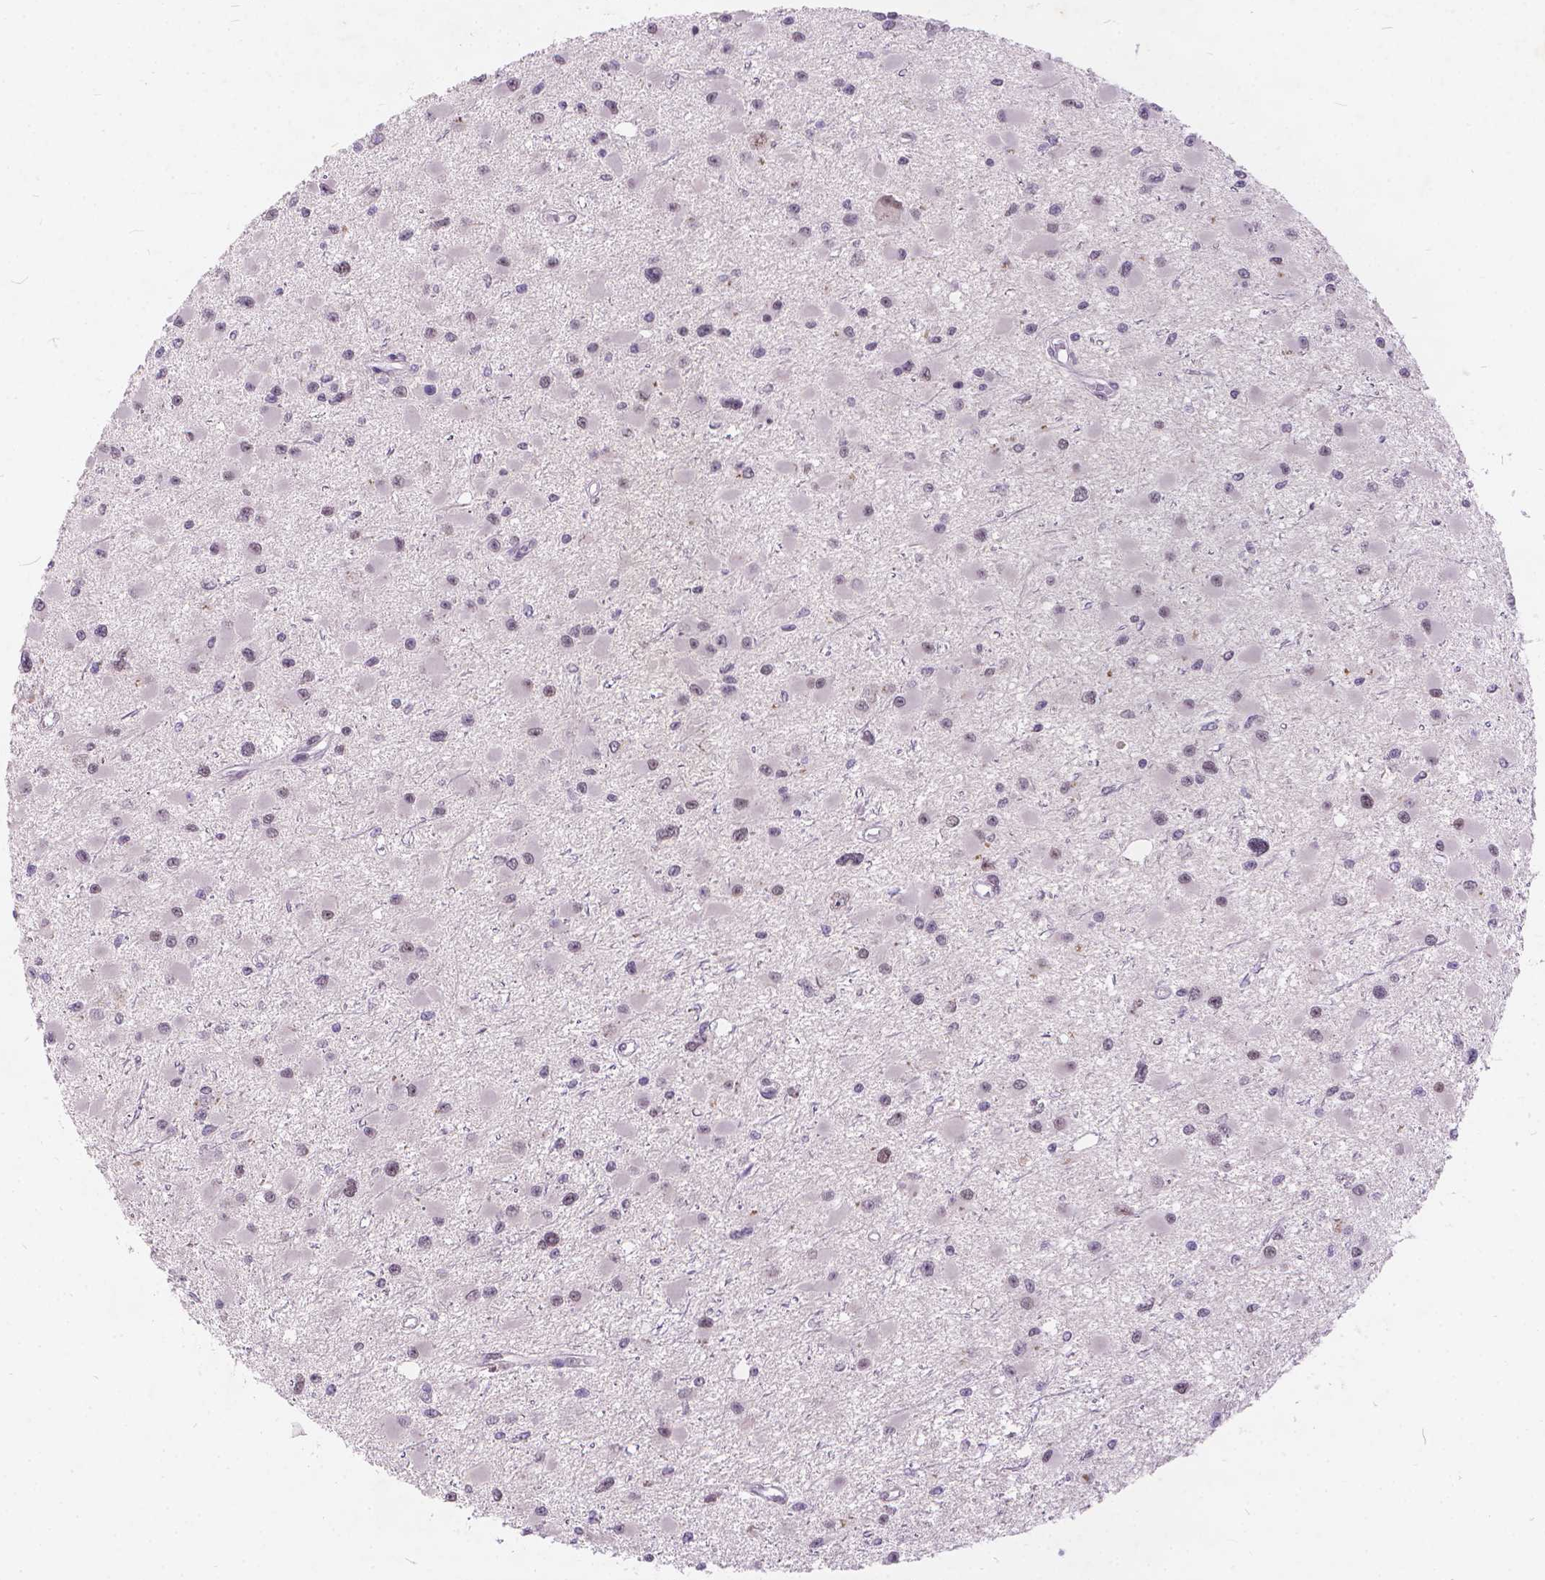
{"staining": {"intensity": "weak", "quantity": "25%-75%", "location": "nuclear"}, "tissue": "glioma", "cell_type": "Tumor cells", "image_type": "cancer", "snomed": [{"axis": "morphology", "description": "Glioma, malignant, High grade"}, {"axis": "topography", "description": "Brain"}], "caption": "High-magnification brightfield microscopy of malignant glioma (high-grade) stained with DAB (brown) and counterstained with hematoxylin (blue). tumor cells exhibit weak nuclear expression is present in about25%-75% of cells.", "gene": "FAM53A", "patient": {"sex": "male", "age": 54}}